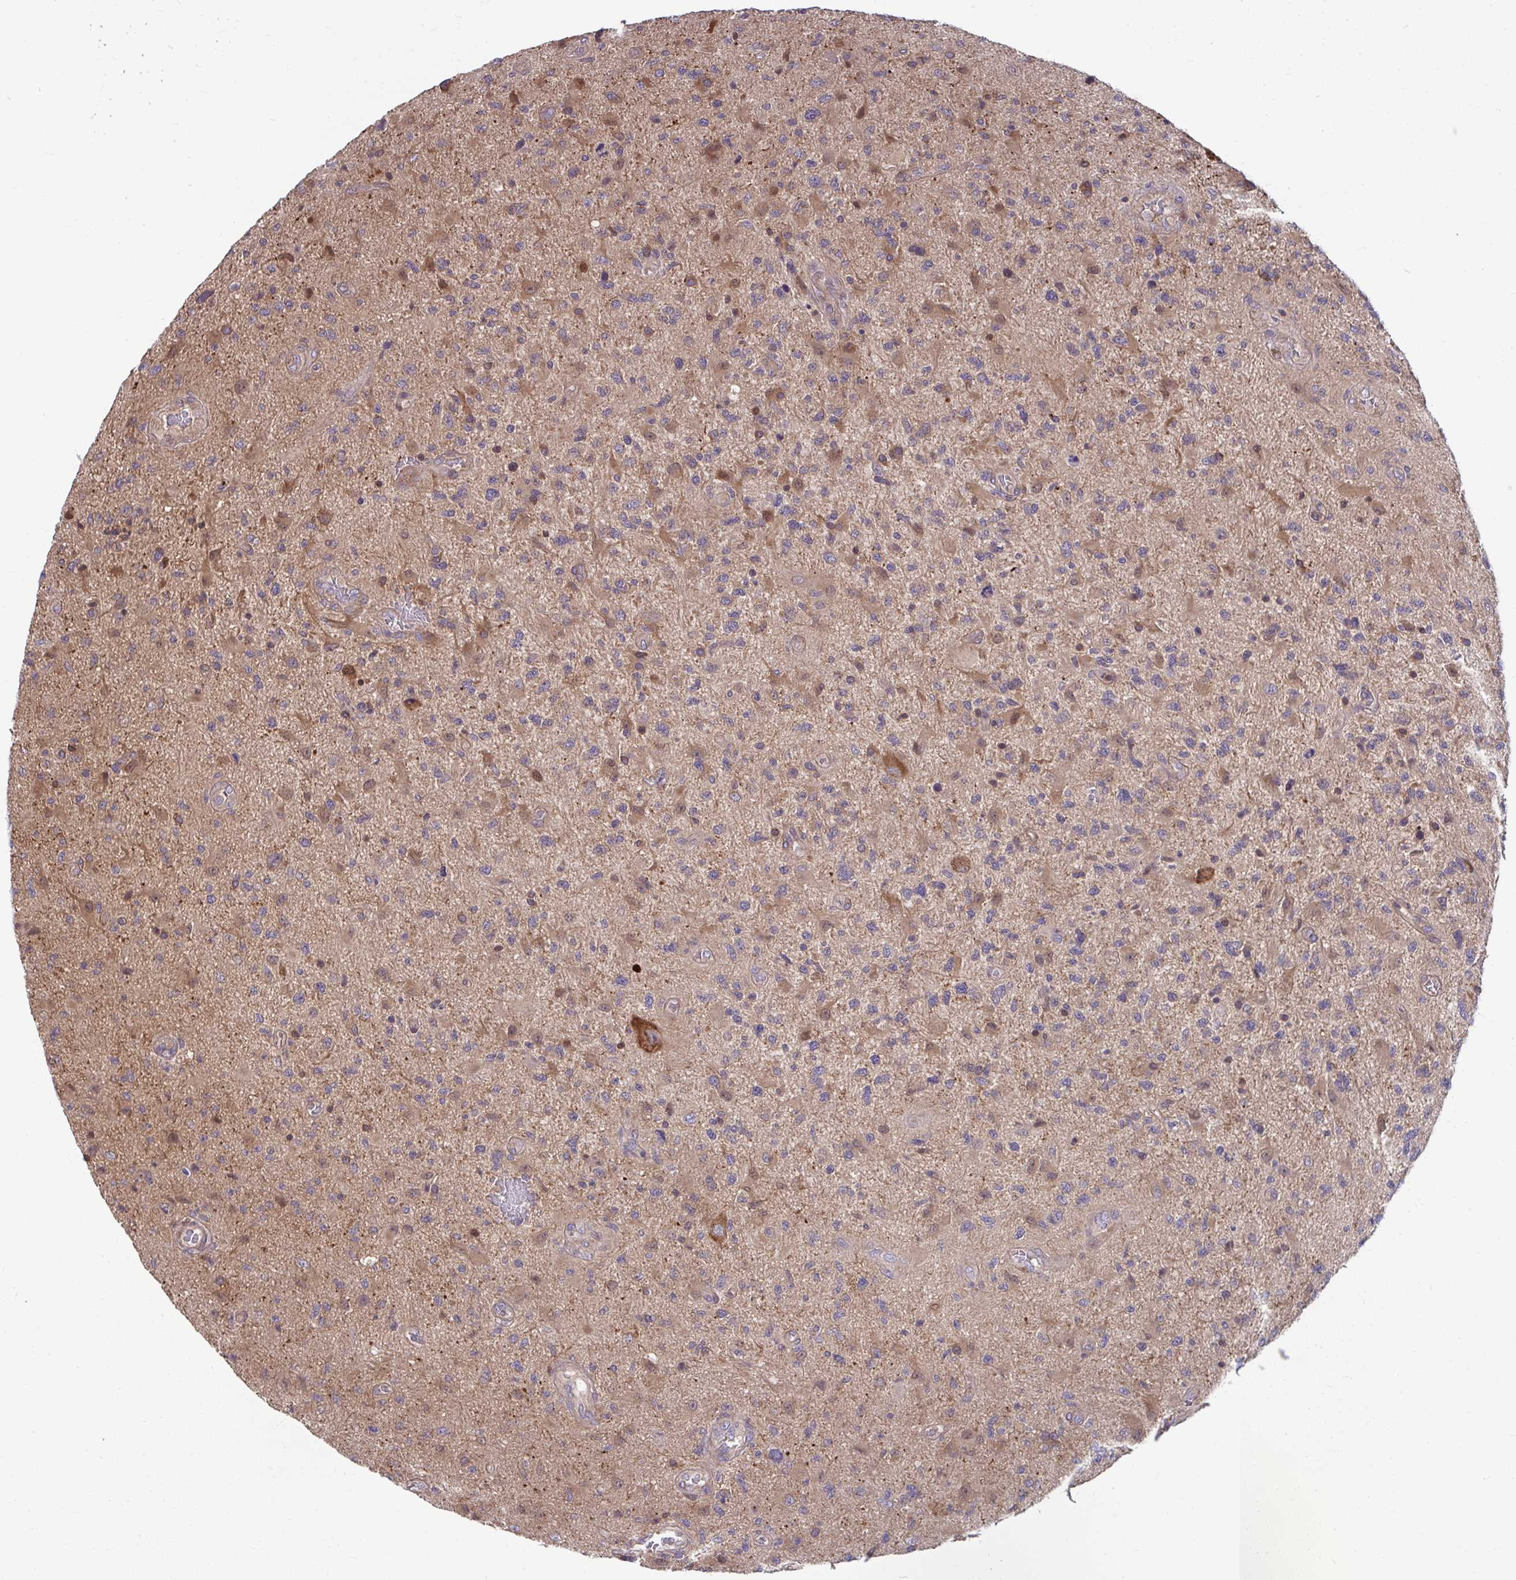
{"staining": {"intensity": "moderate", "quantity": "25%-75%", "location": "cytoplasmic/membranous"}, "tissue": "glioma", "cell_type": "Tumor cells", "image_type": "cancer", "snomed": [{"axis": "morphology", "description": "Glioma, malignant, High grade"}, {"axis": "topography", "description": "Brain"}], "caption": "High-grade glioma (malignant) stained with a brown dye exhibits moderate cytoplasmic/membranous positive staining in approximately 25%-75% of tumor cells.", "gene": "PCDHB7", "patient": {"sex": "male", "age": 67}}